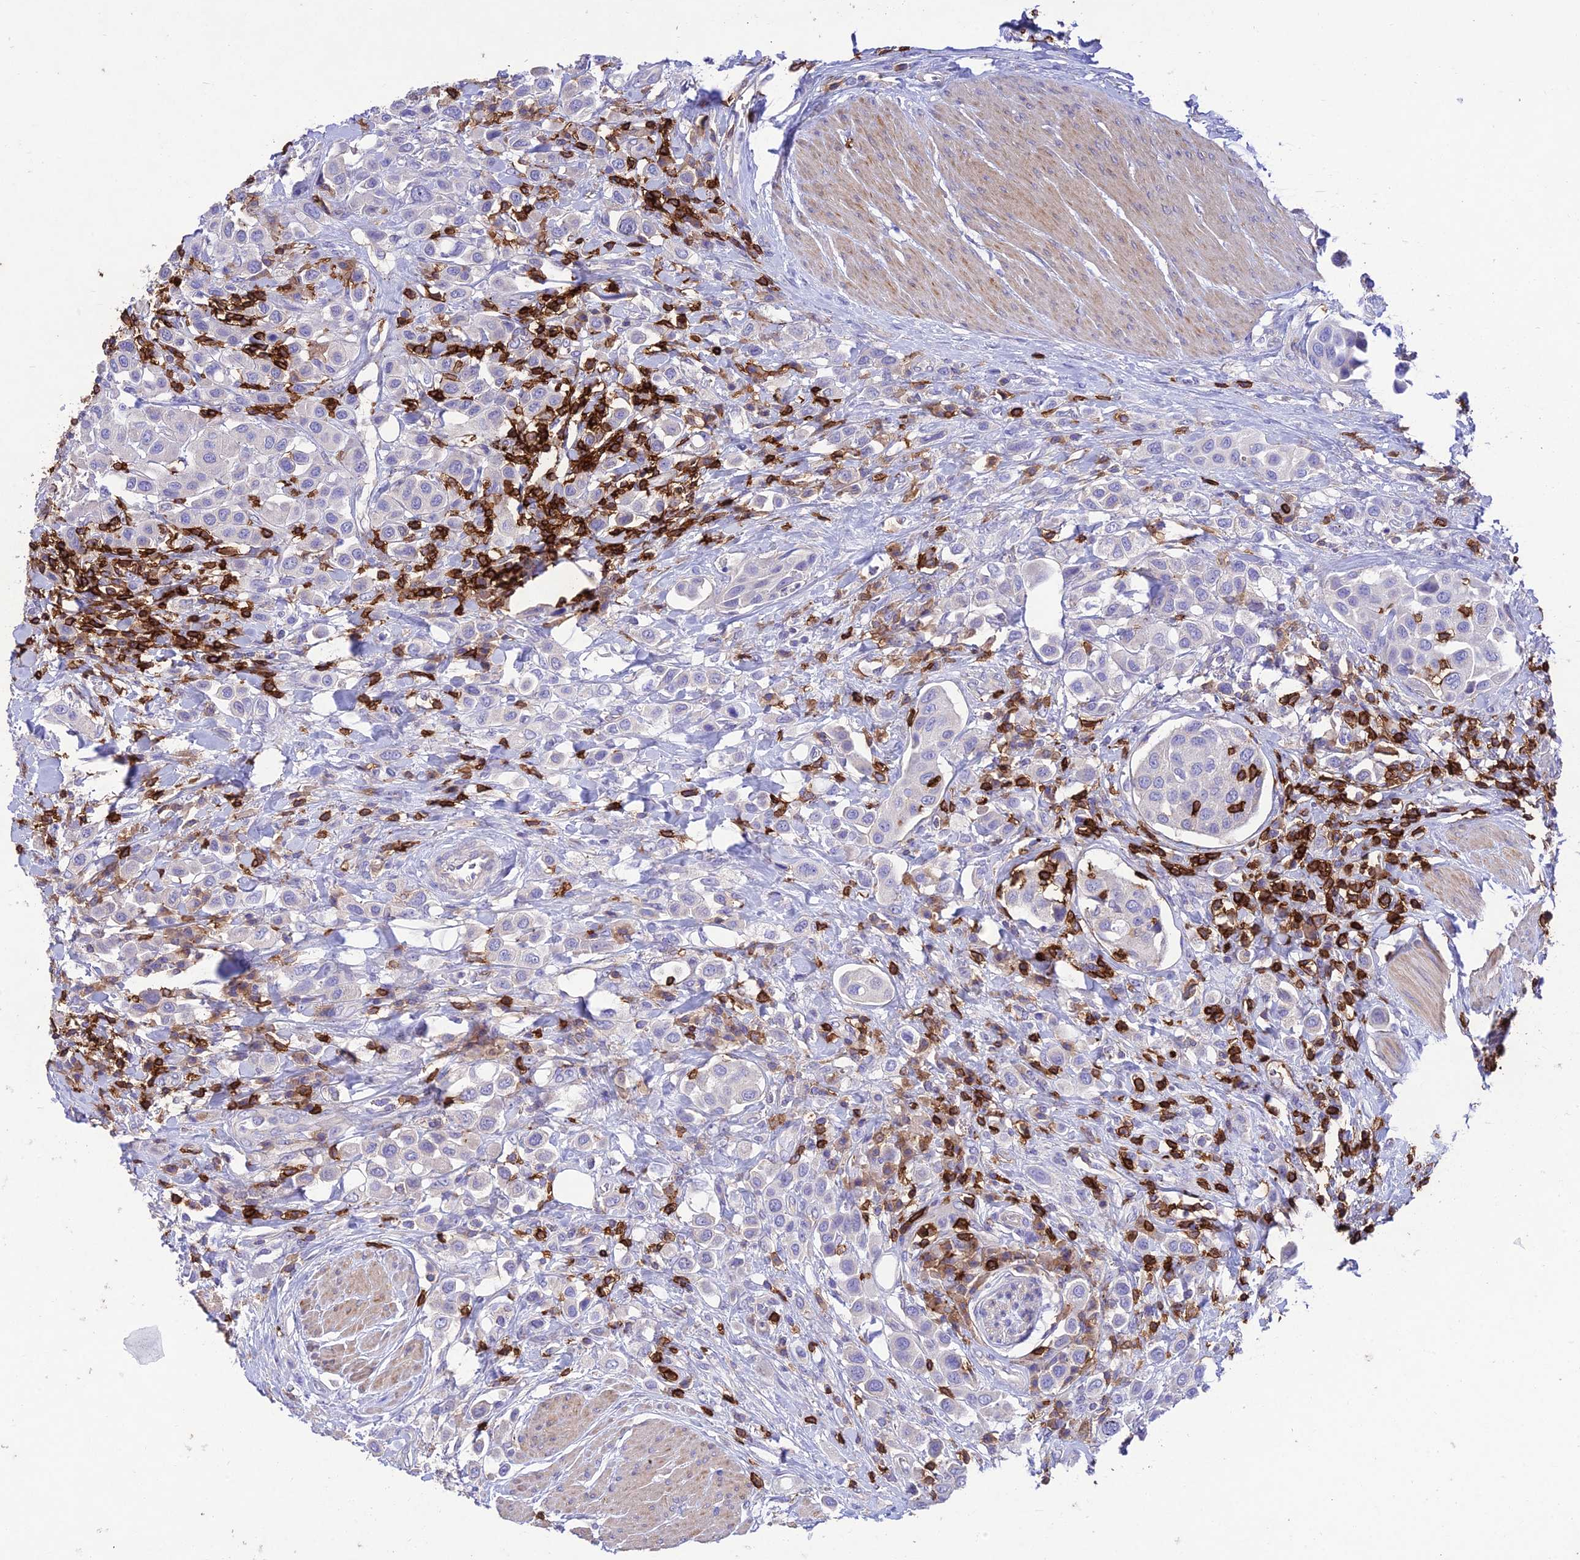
{"staining": {"intensity": "negative", "quantity": "none", "location": "none"}, "tissue": "urothelial cancer", "cell_type": "Tumor cells", "image_type": "cancer", "snomed": [{"axis": "morphology", "description": "Urothelial carcinoma, High grade"}, {"axis": "topography", "description": "Urinary bladder"}], "caption": "A photomicrograph of human urothelial cancer is negative for staining in tumor cells.", "gene": "PTPRCAP", "patient": {"sex": "male", "age": 50}}